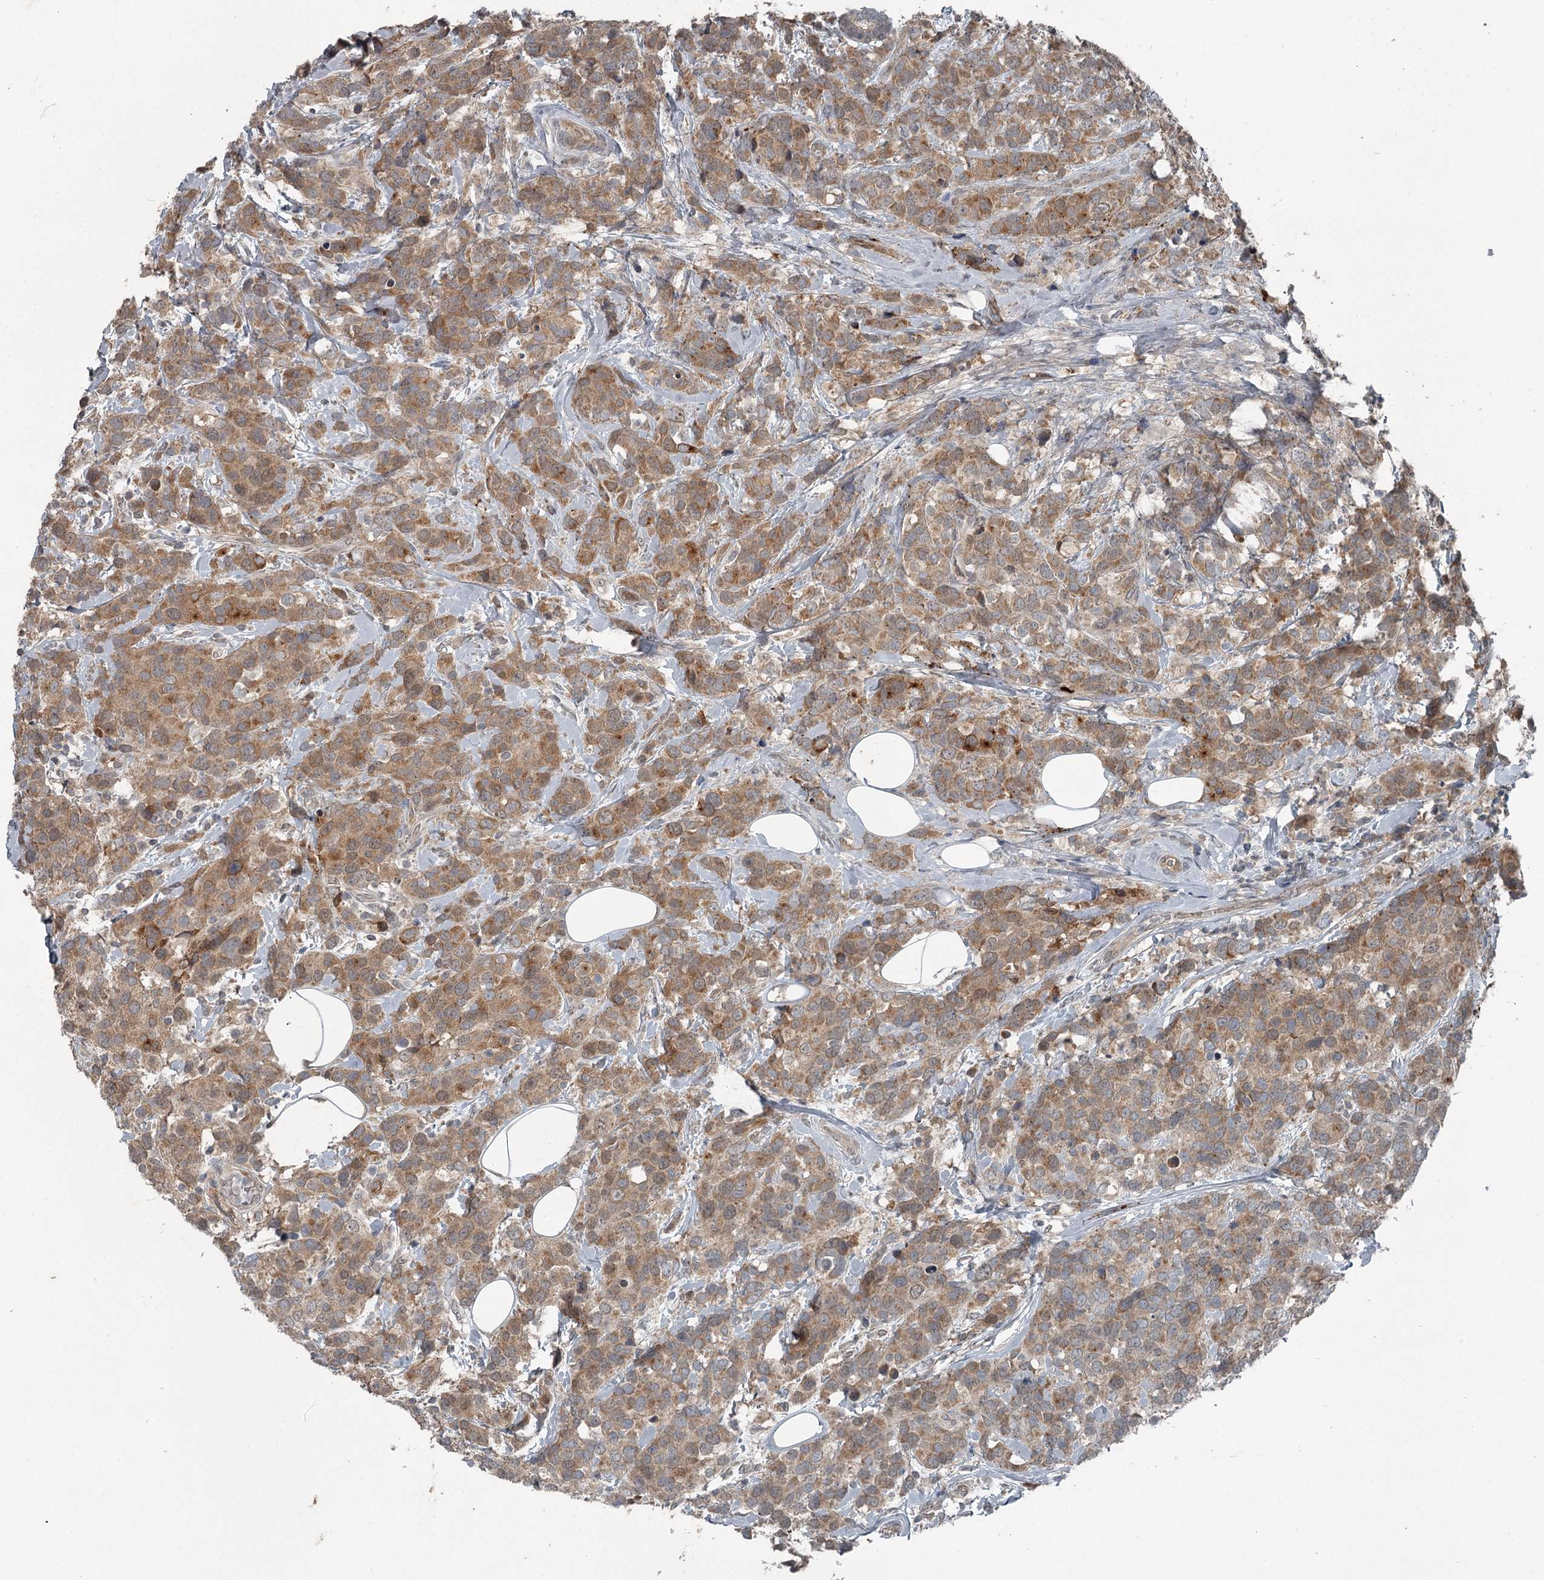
{"staining": {"intensity": "moderate", "quantity": ">75%", "location": "cytoplasmic/membranous"}, "tissue": "breast cancer", "cell_type": "Tumor cells", "image_type": "cancer", "snomed": [{"axis": "morphology", "description": "Lobular carcinoma"}, {"axis": "topography", "description": "Breast"}], "caption": "Brown immunohistochemical staining in human breast cancer displays moderate cytoplasmic/membranous staining in about >75% of tumor cells.", "gene": "SLC39A8", "patient": {"sex": "female", "age": 59}}